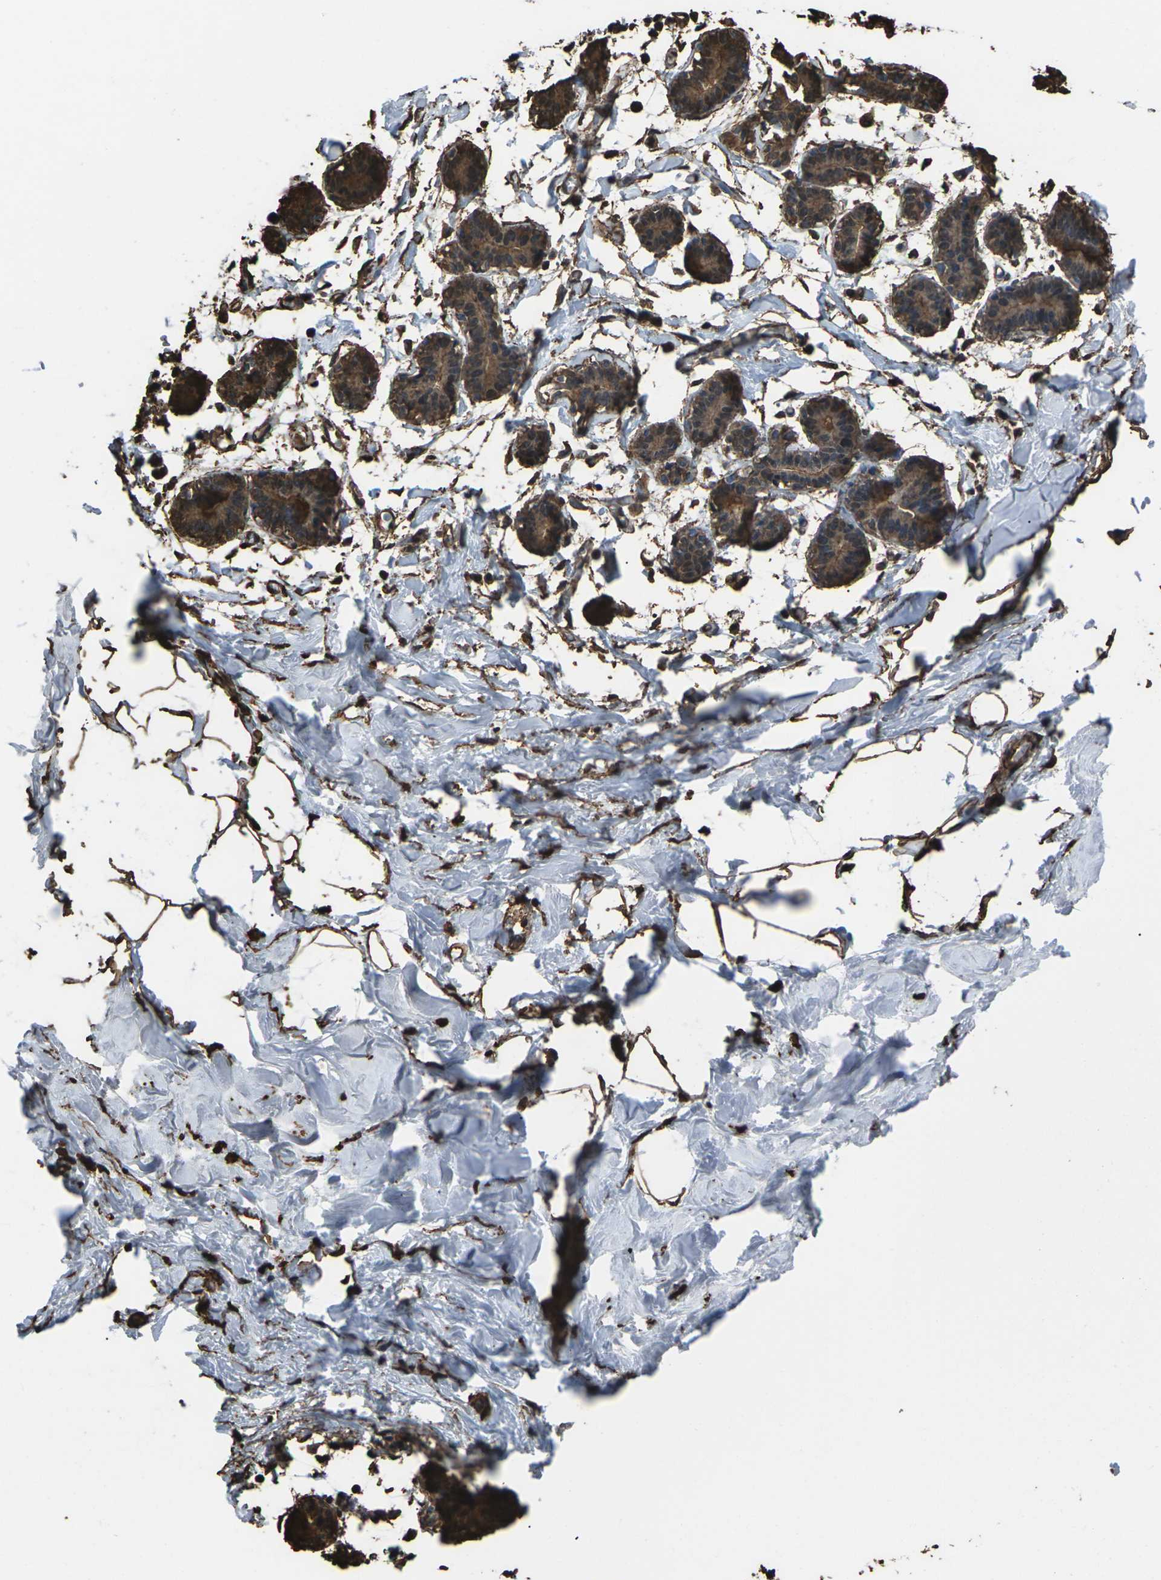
{"staining": {"intensity": "moderate", "quantity": ">75%", "location": "cytoplasmic/membranous"}, "tissue": "breast", "cell_type": "Adipocytes", "image_type": "normal", "snomed": [{"axis": "morphology", "description": "Normal tissue, NOS"}, {"axis": "topography", "description": "Breast"}], "caption": "IHC staining of unremarkable breast, which shows medium levels of moderate cytoplasmic/membranous staining in about >75% of adipocytes indicating moderate cytoplasmic/membranous protein staining. The staining was performed using DAB (brown) for protein detection and nuclei were counterstained in hematoxylin (blue).", "gene": "DHPS", "patient": {"sex": "female", "age": 27}}